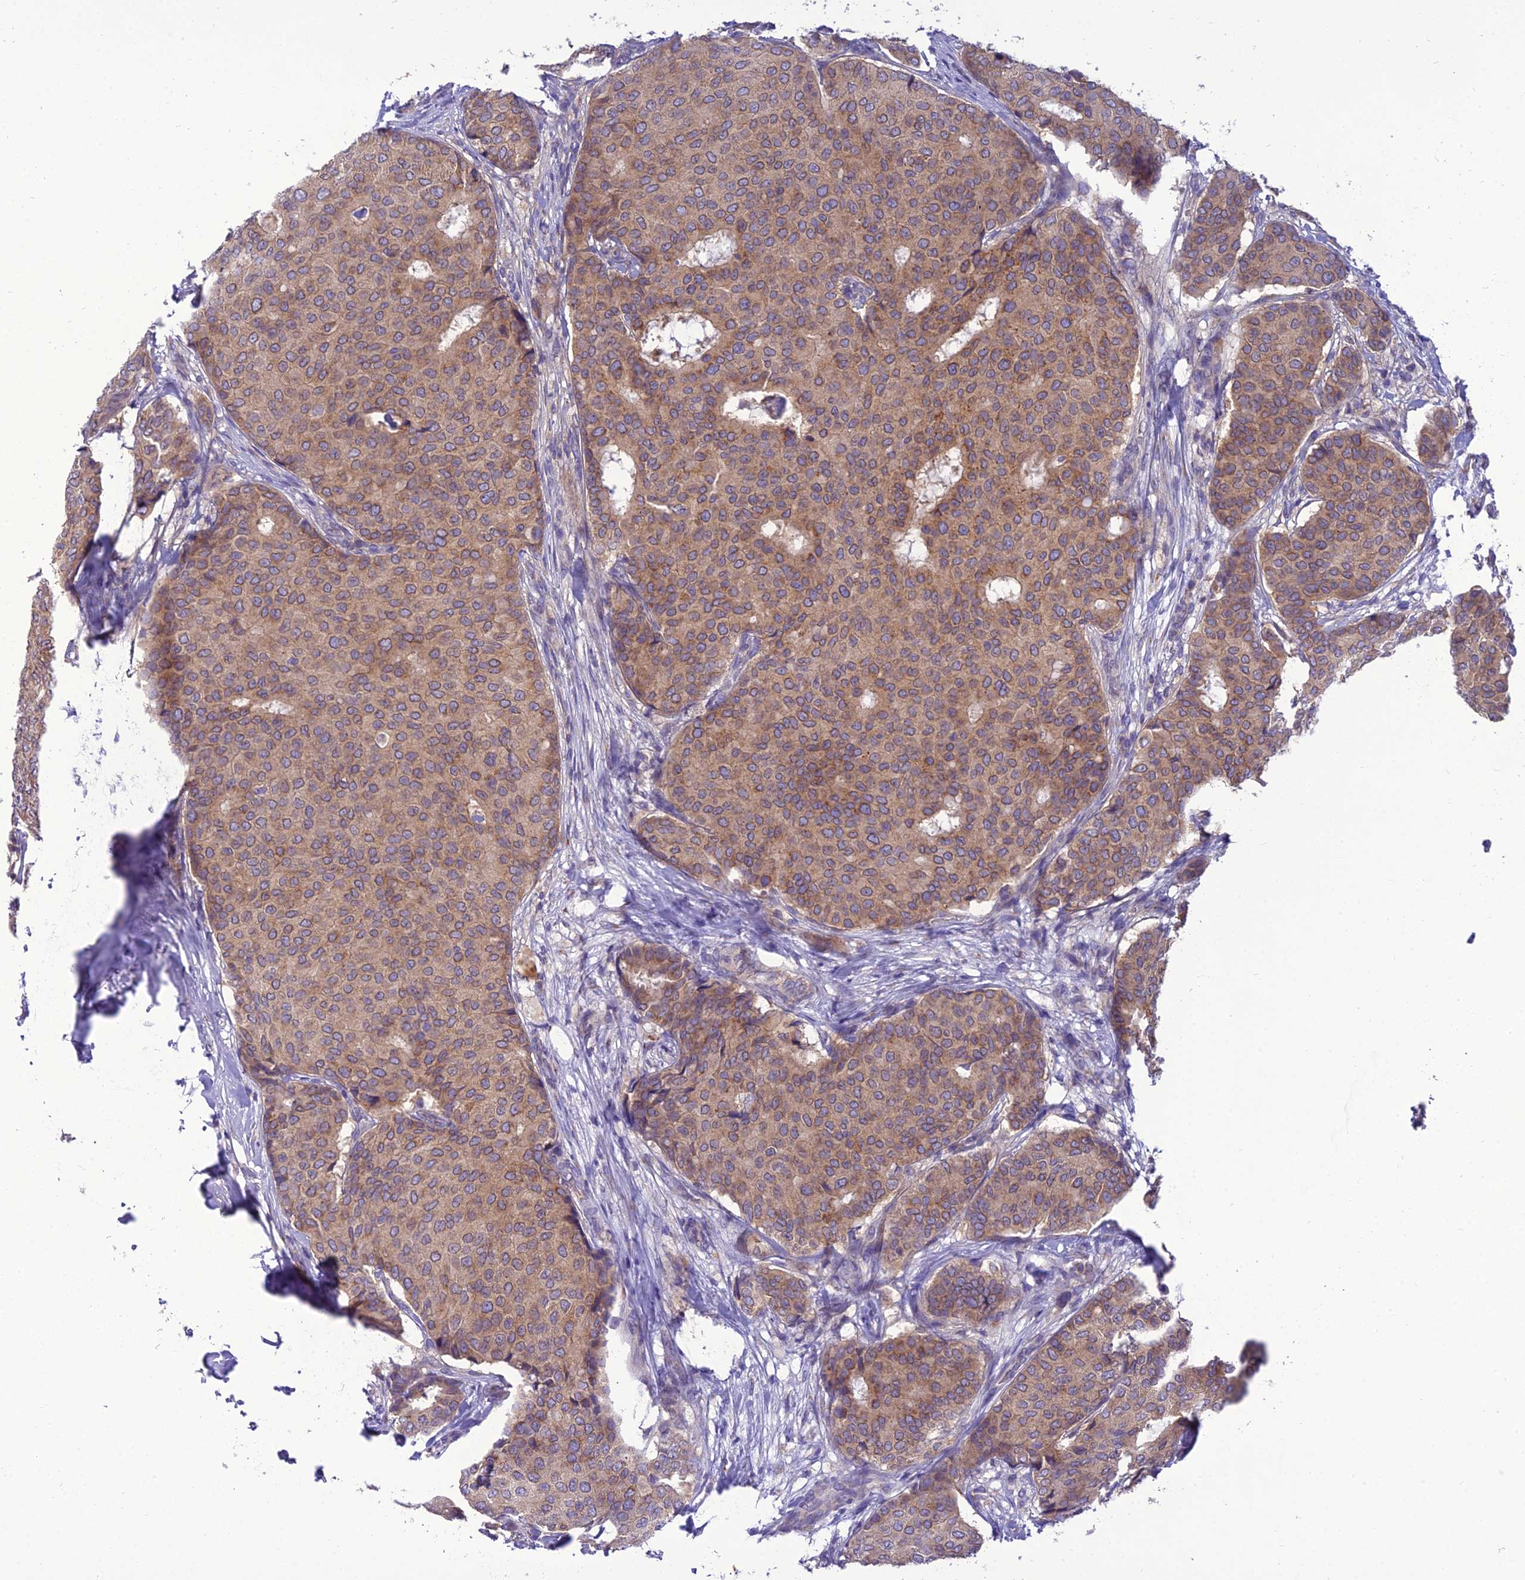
{"staining": {"intensity": "moderate", "quantity": ">75%", "location": "cytoplasmic/membranous"}, "tissue": "breast cancer", "cell_type": "Tumor cells", "image_type": "cancer", "snomed": [{"axis": "morphology", "description": "Duct carcinoma"}, {"axis": "topography", "description": "Breast"}], "caption": "IHC micrograph of neoplastic tissue: human breast cancer stained using IHC demonstrates medium levels of moderate protein expression localized specifically in the cytoplasmic/membranous of tumor cells, appearing as a cytoplasmic/membranous brown color.", "gene": "GOLPH3", "patient": {"sex": "female", "age": 75}}